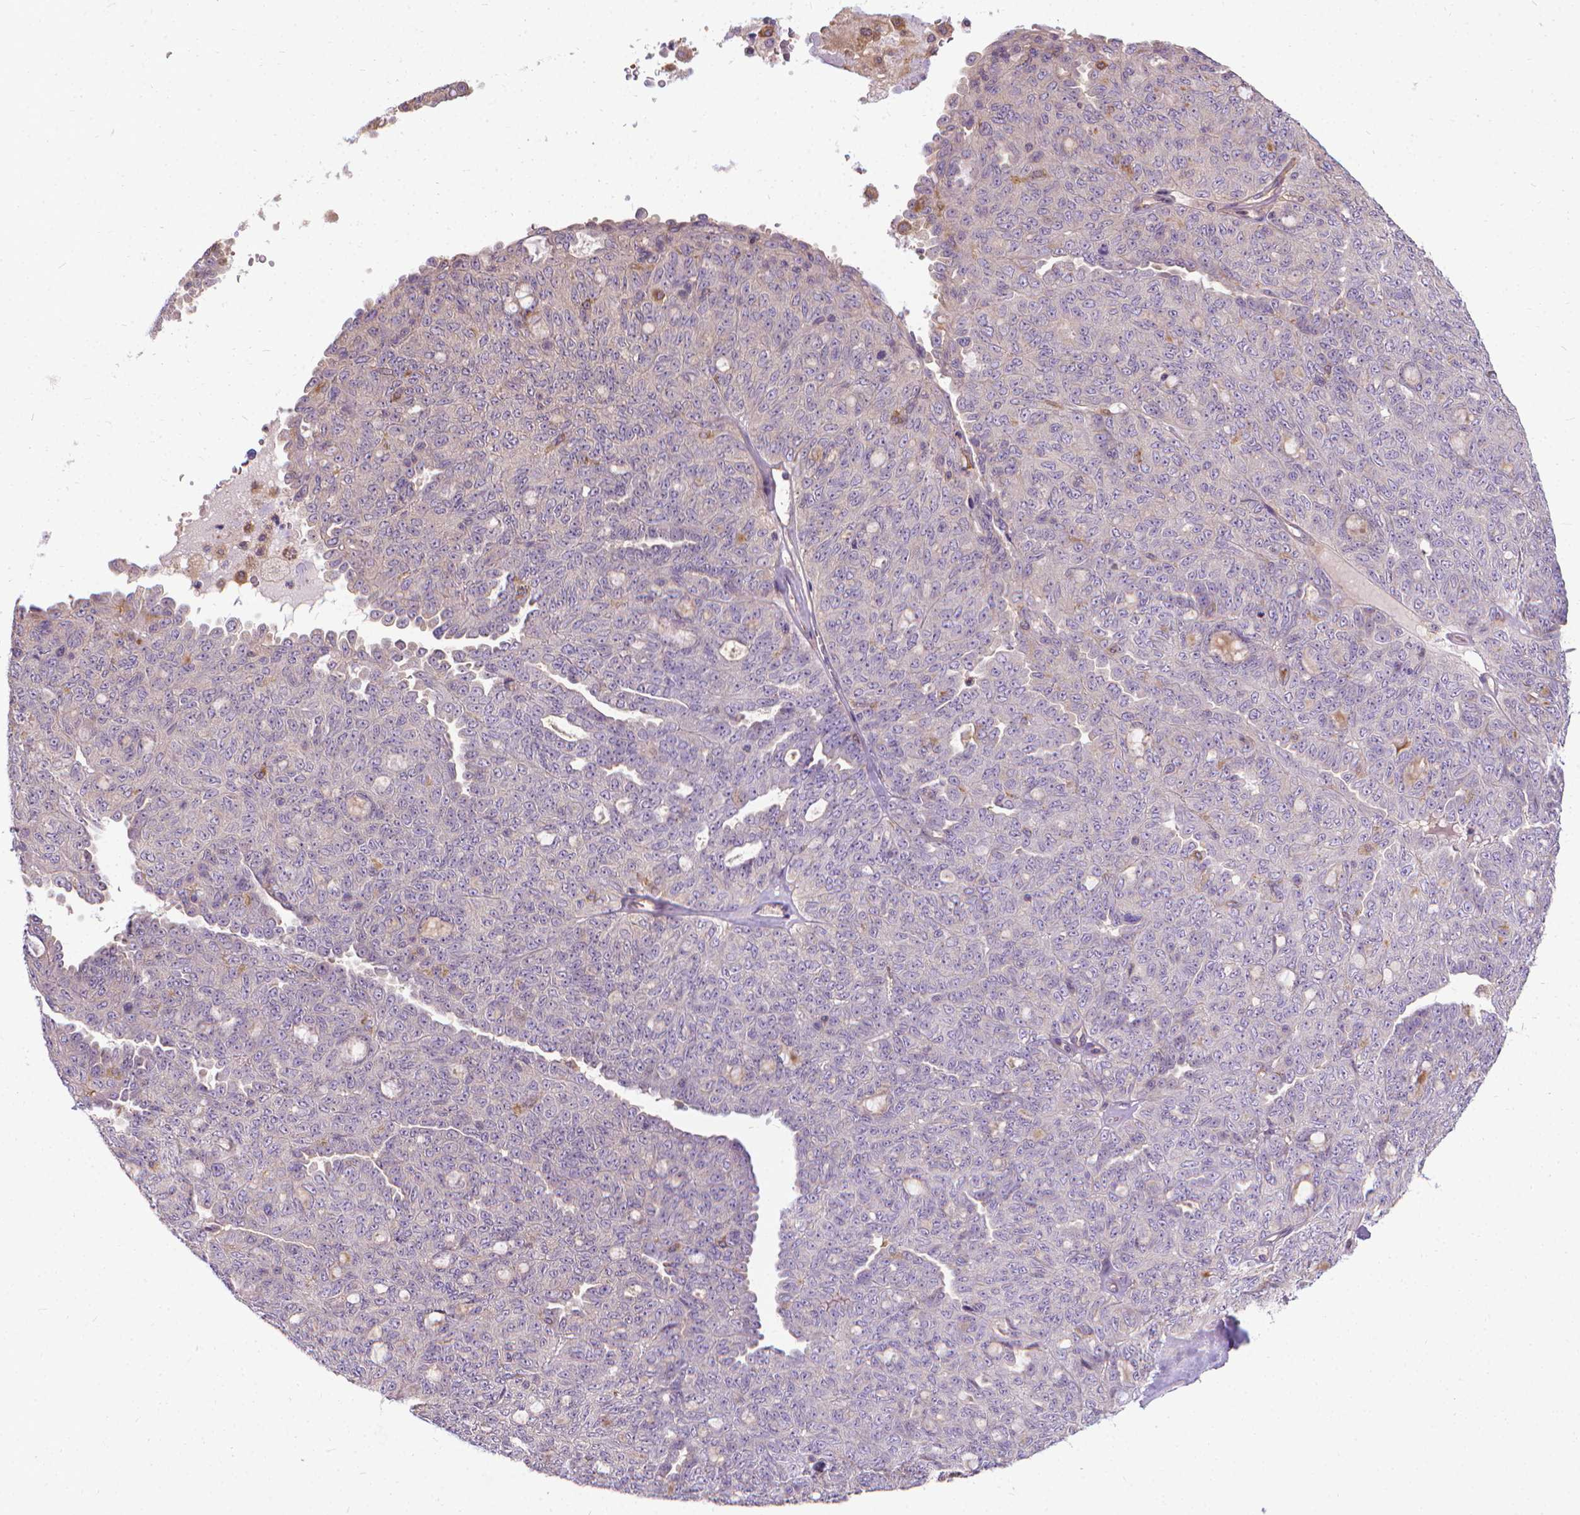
{"staining": {"intensity": "negative", "quantity": "none", "location": "none"}, "tissue": "ovarian cancer", "cell_type": "Tumor cells", "image_type": "cancer", "snomed": [{"axis": "morphology", "description": "Cystadenocarcinoma, serous, NOS"}, {"axis": "topography", "description": "Ovary"}], "caption": "Protein analysis of serous cystadenocarcinoma (ovarian) displays no significant positivity in tumor cells. The staining was performed using DAB (3,3'-diaminobenzidine) to visualize the protein expression in brown, while the nuclei were stained in blue with hematoxylin (Magnification: 20x).", "gene": "CFAP299", "patient": {"sex": "female", "age": 71}}